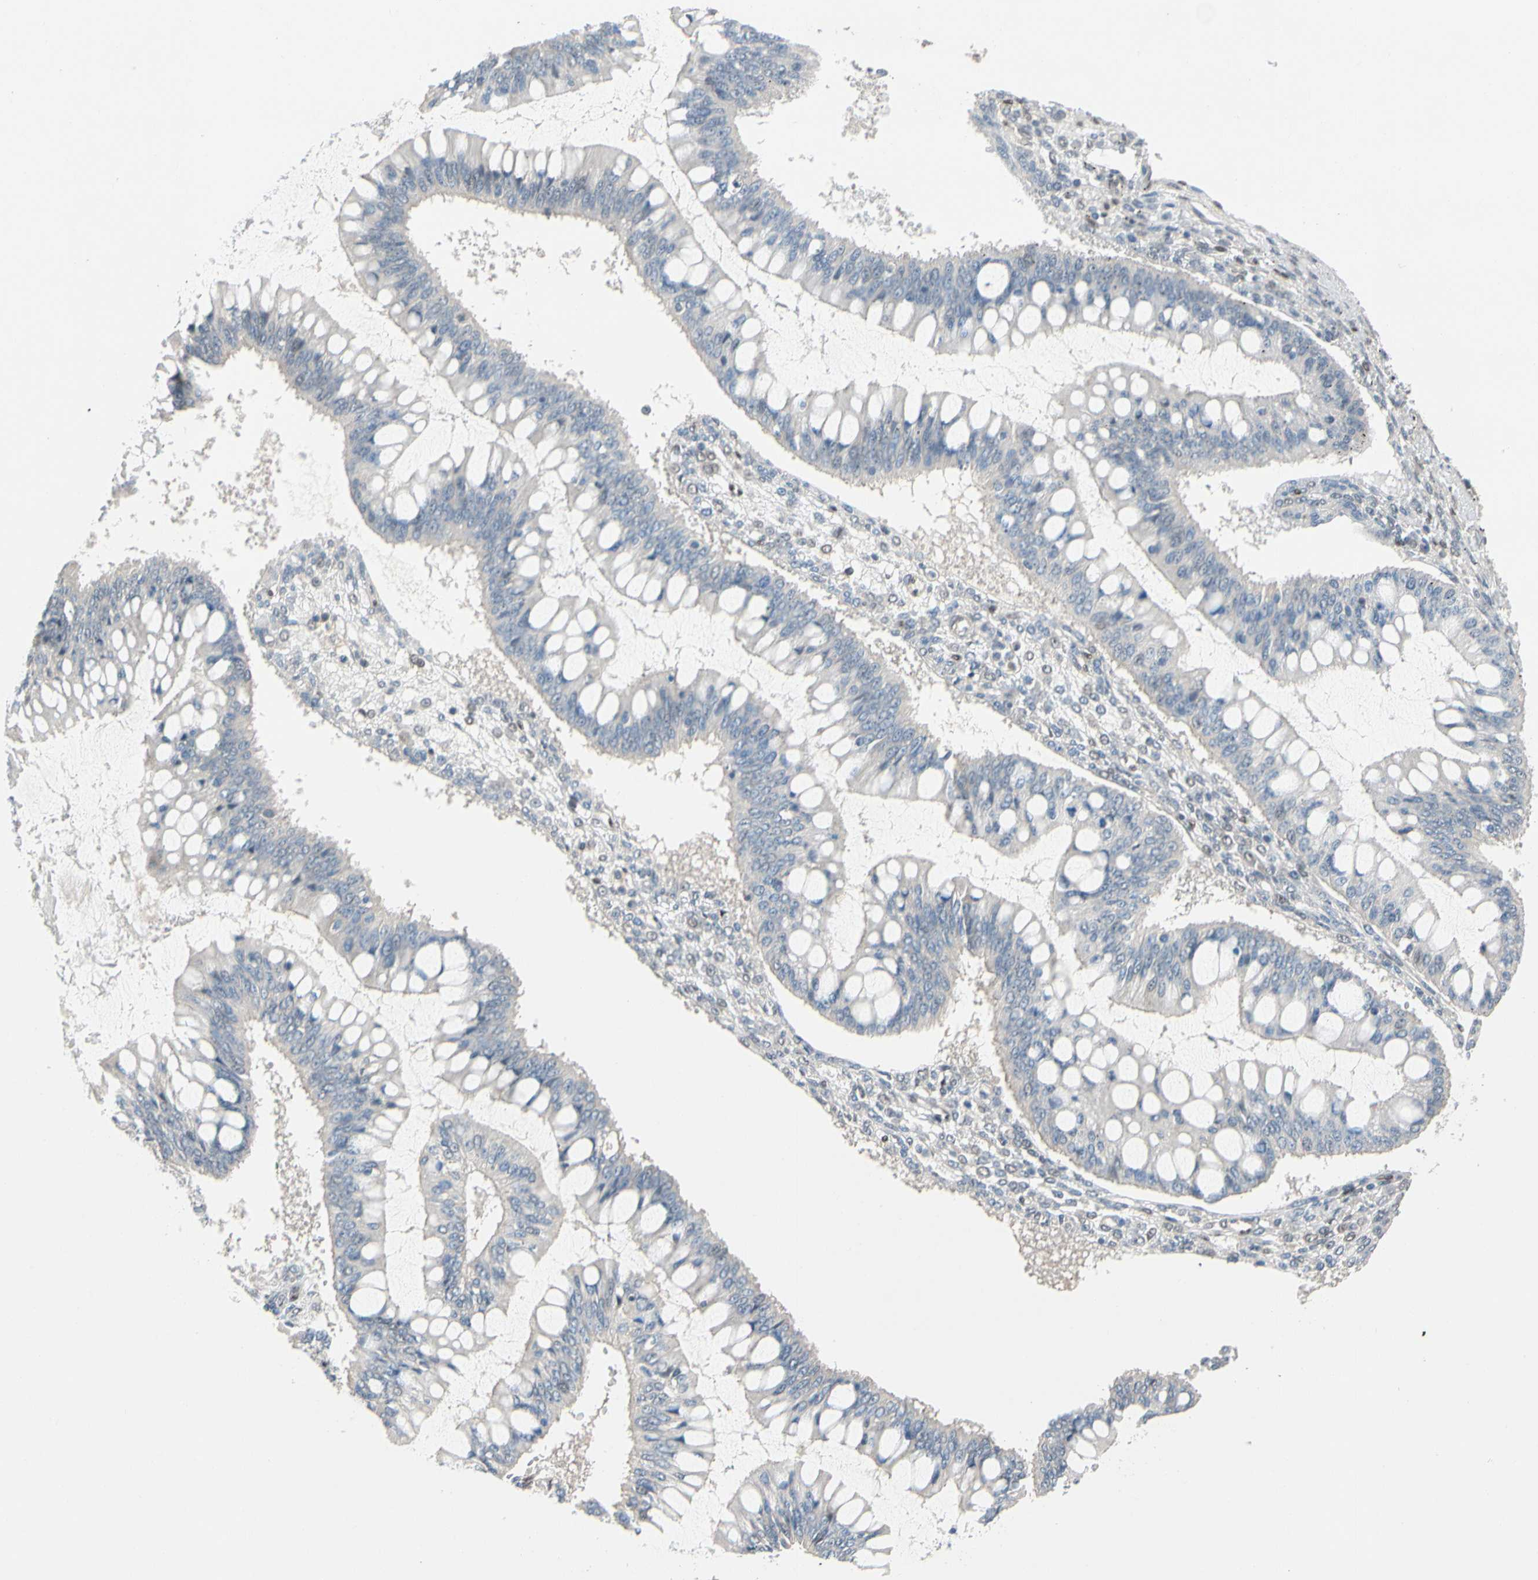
{"staining": {"intensity": "negative", "quantity": "none", "location": "none"}, "tissue": "ovarian cancer", "cell_type": "Tumor cells", "image_type": "cancer", "snomed": [{"axis": "morphology", "description": "Cystadenocarcinoma, mucinous, NOS"}, {"axis": "topography", "description": "Ovary"}], "caption": "Ovarian cancer (mucinous cystadenocarcinoma) stained for a protein using IHC reveals no expression tumor cells.", "gene": "TAF4", "patient": {"sex": "female", "age": 73}}